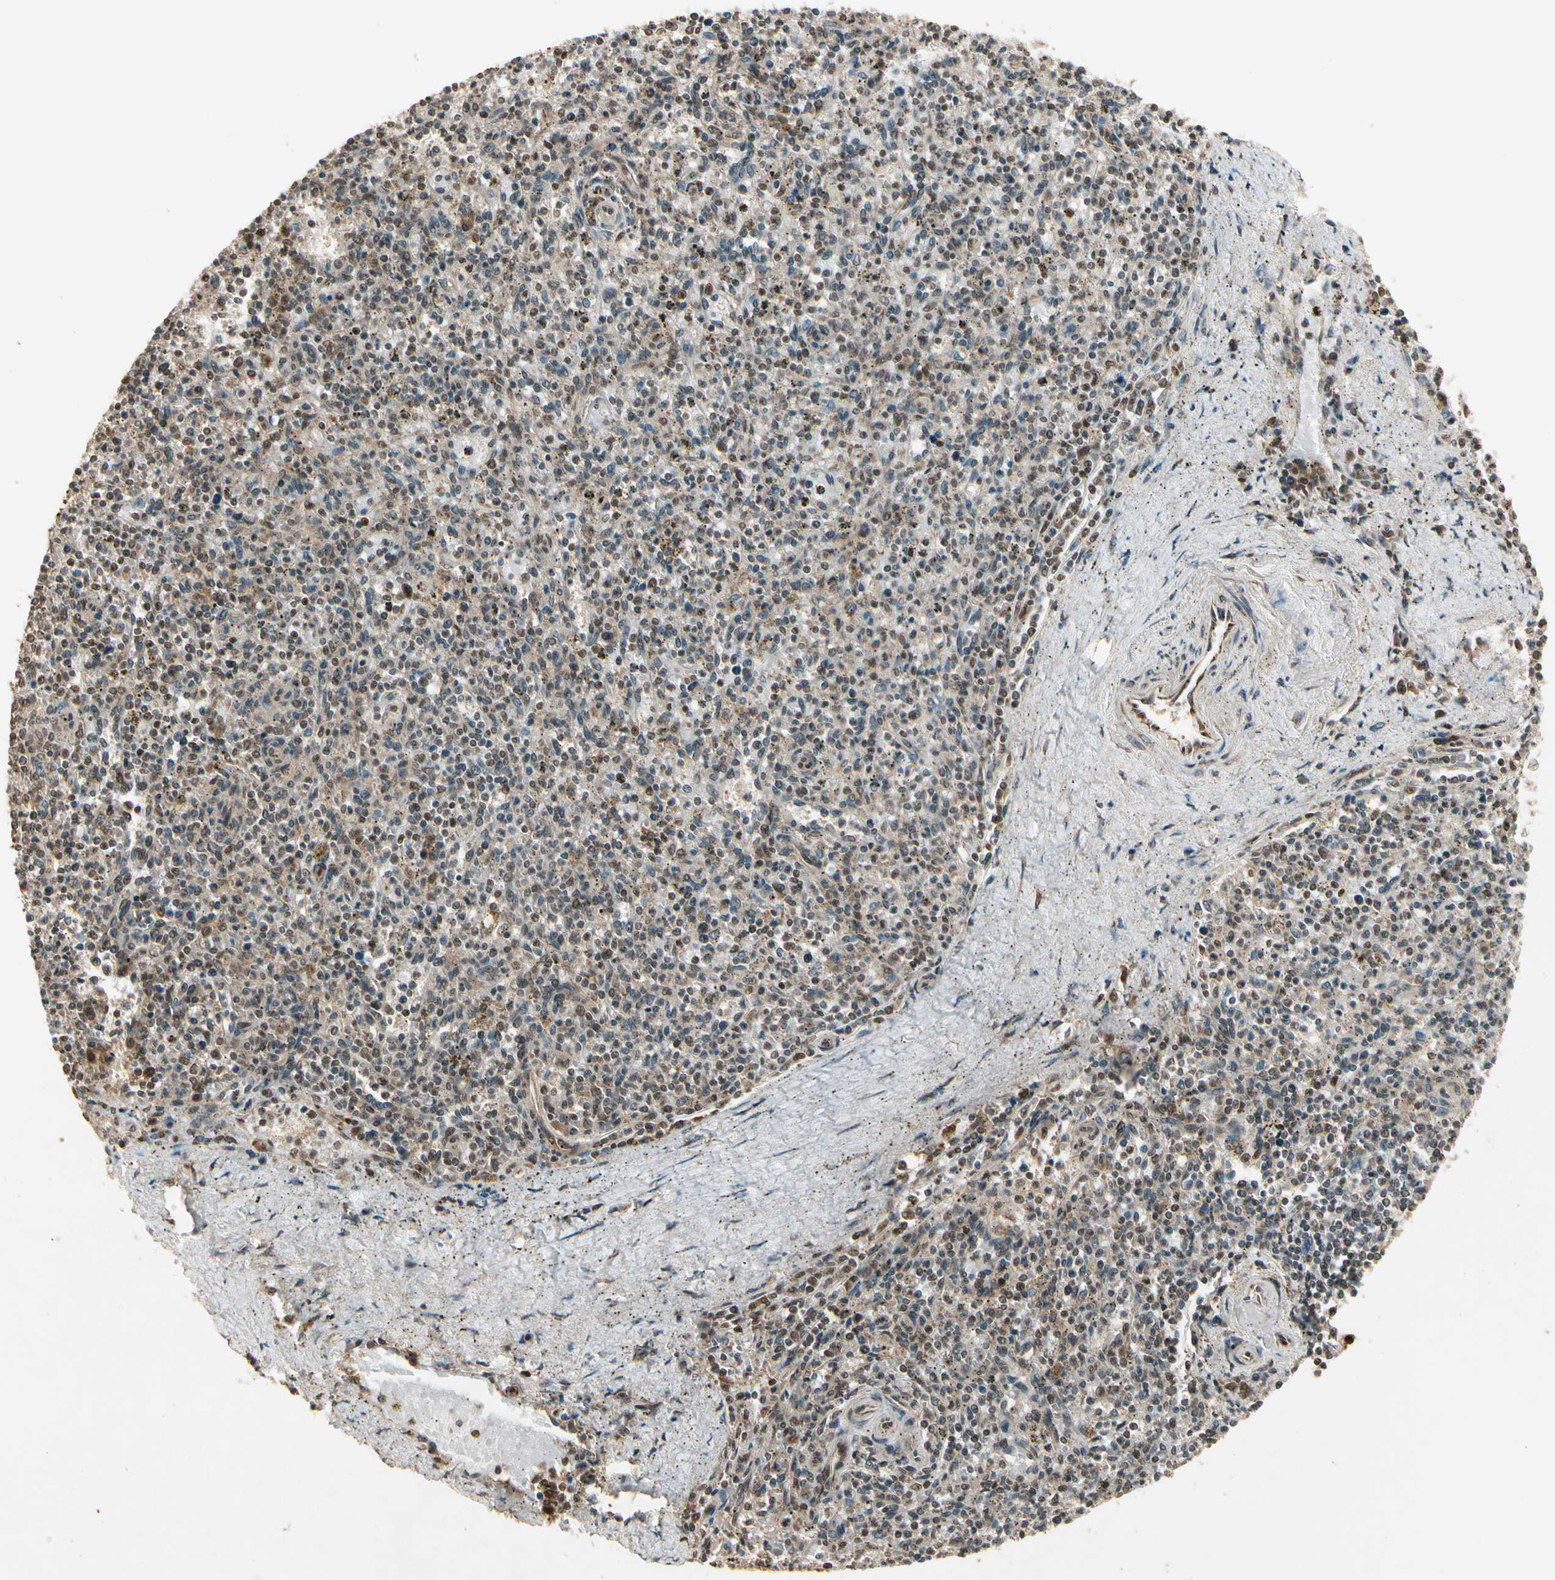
{"staining": {"intensity": "weak", "quantity": "25%-75%", "location": "cytoplasmic/membranous"}, "tissue": "spleen", "cell_type": "Cells in red pulp", "image_type": "normal", "snomed": [{"axis": "morphology", "description": "Normal tissue, NOS"}, {"axis": "topography", "description": "Spleen"}], "caption": "This is a histology image of immunohistochemistry (IHC) staining of normal spleen, which shows weak positivity in the cytoplasmic/membranous of cells in red pulp.", "gene": "GLUL", "patient": {"sex": "male", "age": 72}}